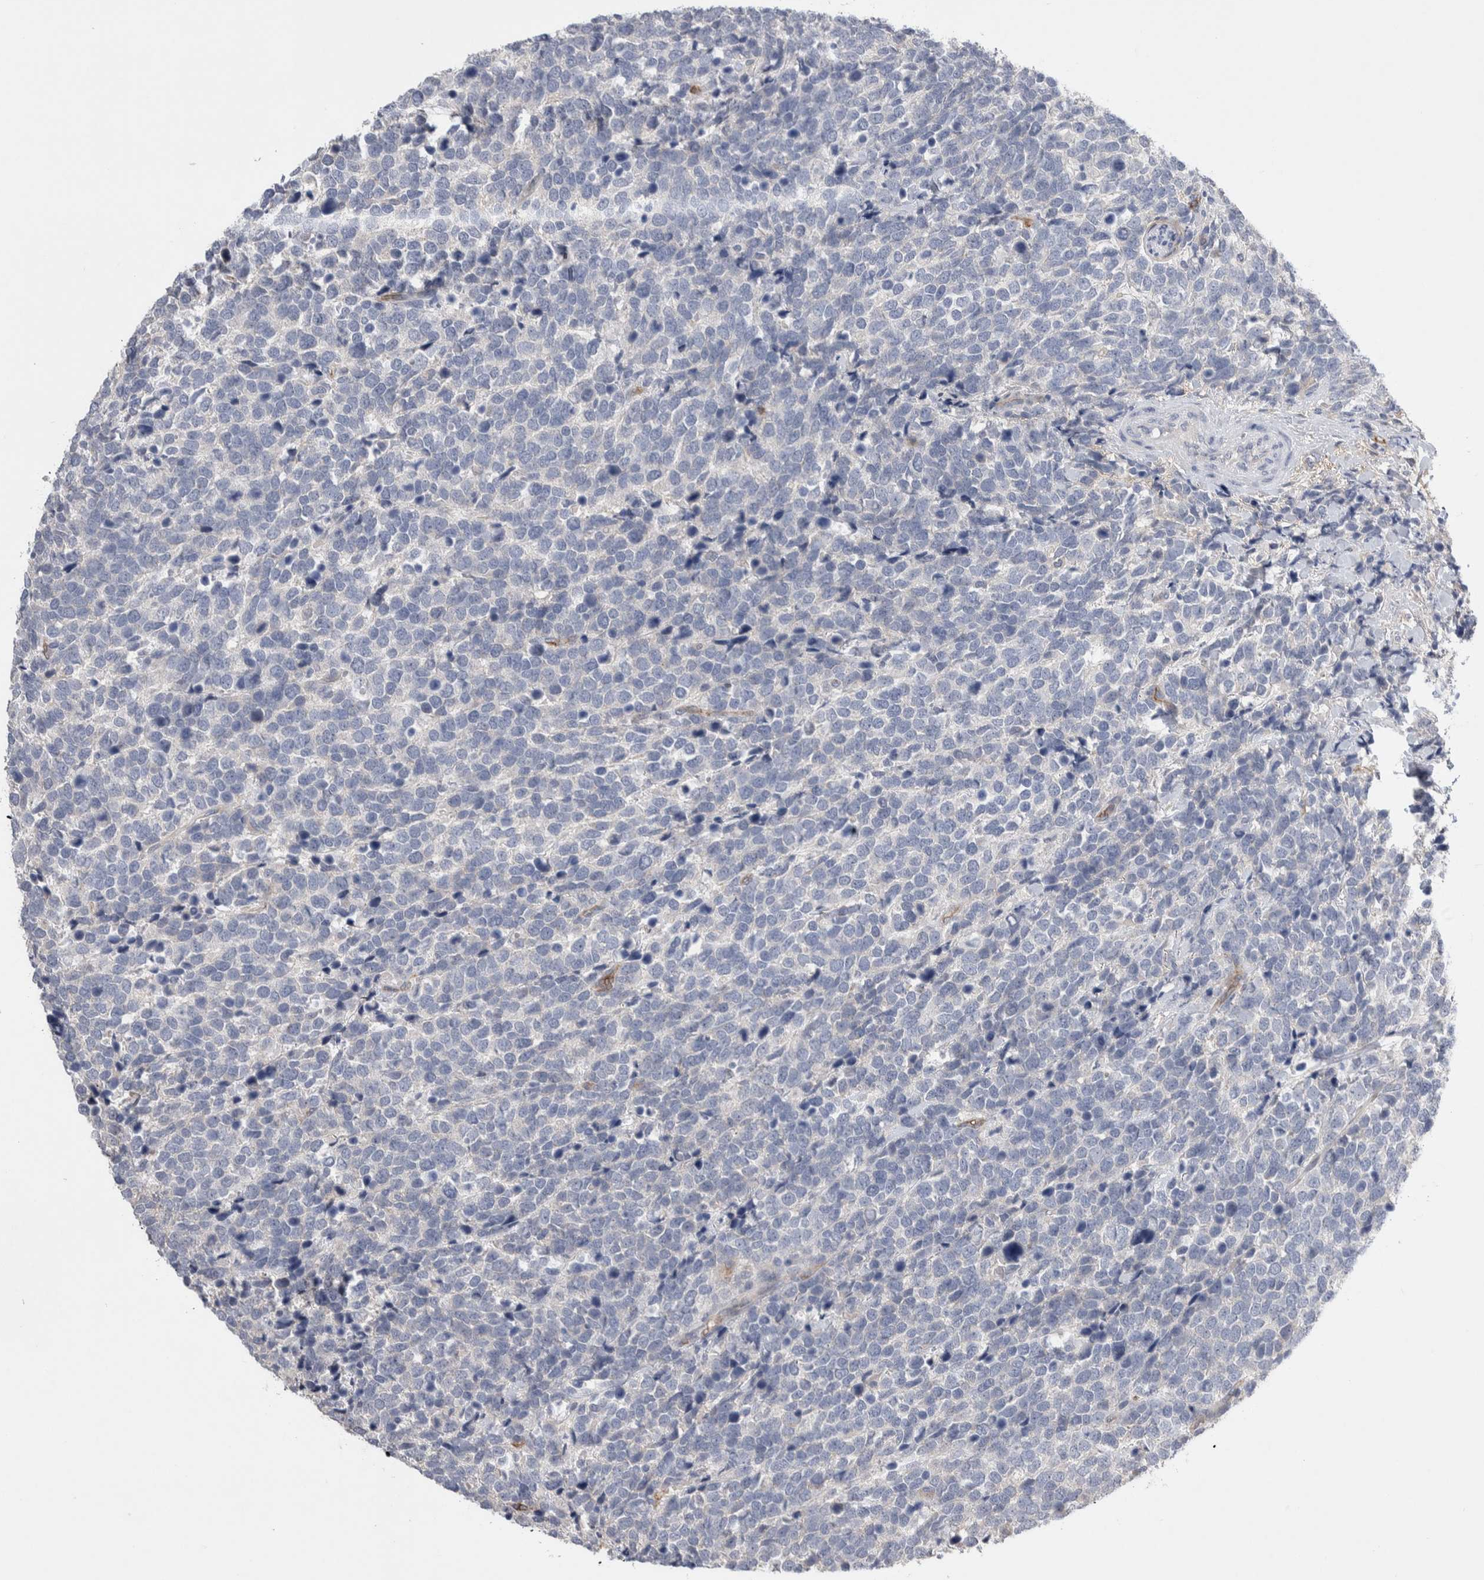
{"staining": {"intensity": "negative", "quantity": "none", "location": "none"}, "tissue": "urothelial cancer", "cell_type": "Tumor cells", "image_type": "cancer", "snomed": [{"axis": "morphology", "description": "Urothelial carcinoma, High grade"}, {"axis": "topography", "description": "Urinary bladder"}], "caption": "DAB immunohistochemical staining of human urothelial cancer demonstrates no significant positivity in tumor cells.", "gene": "CEP131", "patient": {"sex": "female", "age": 82}}